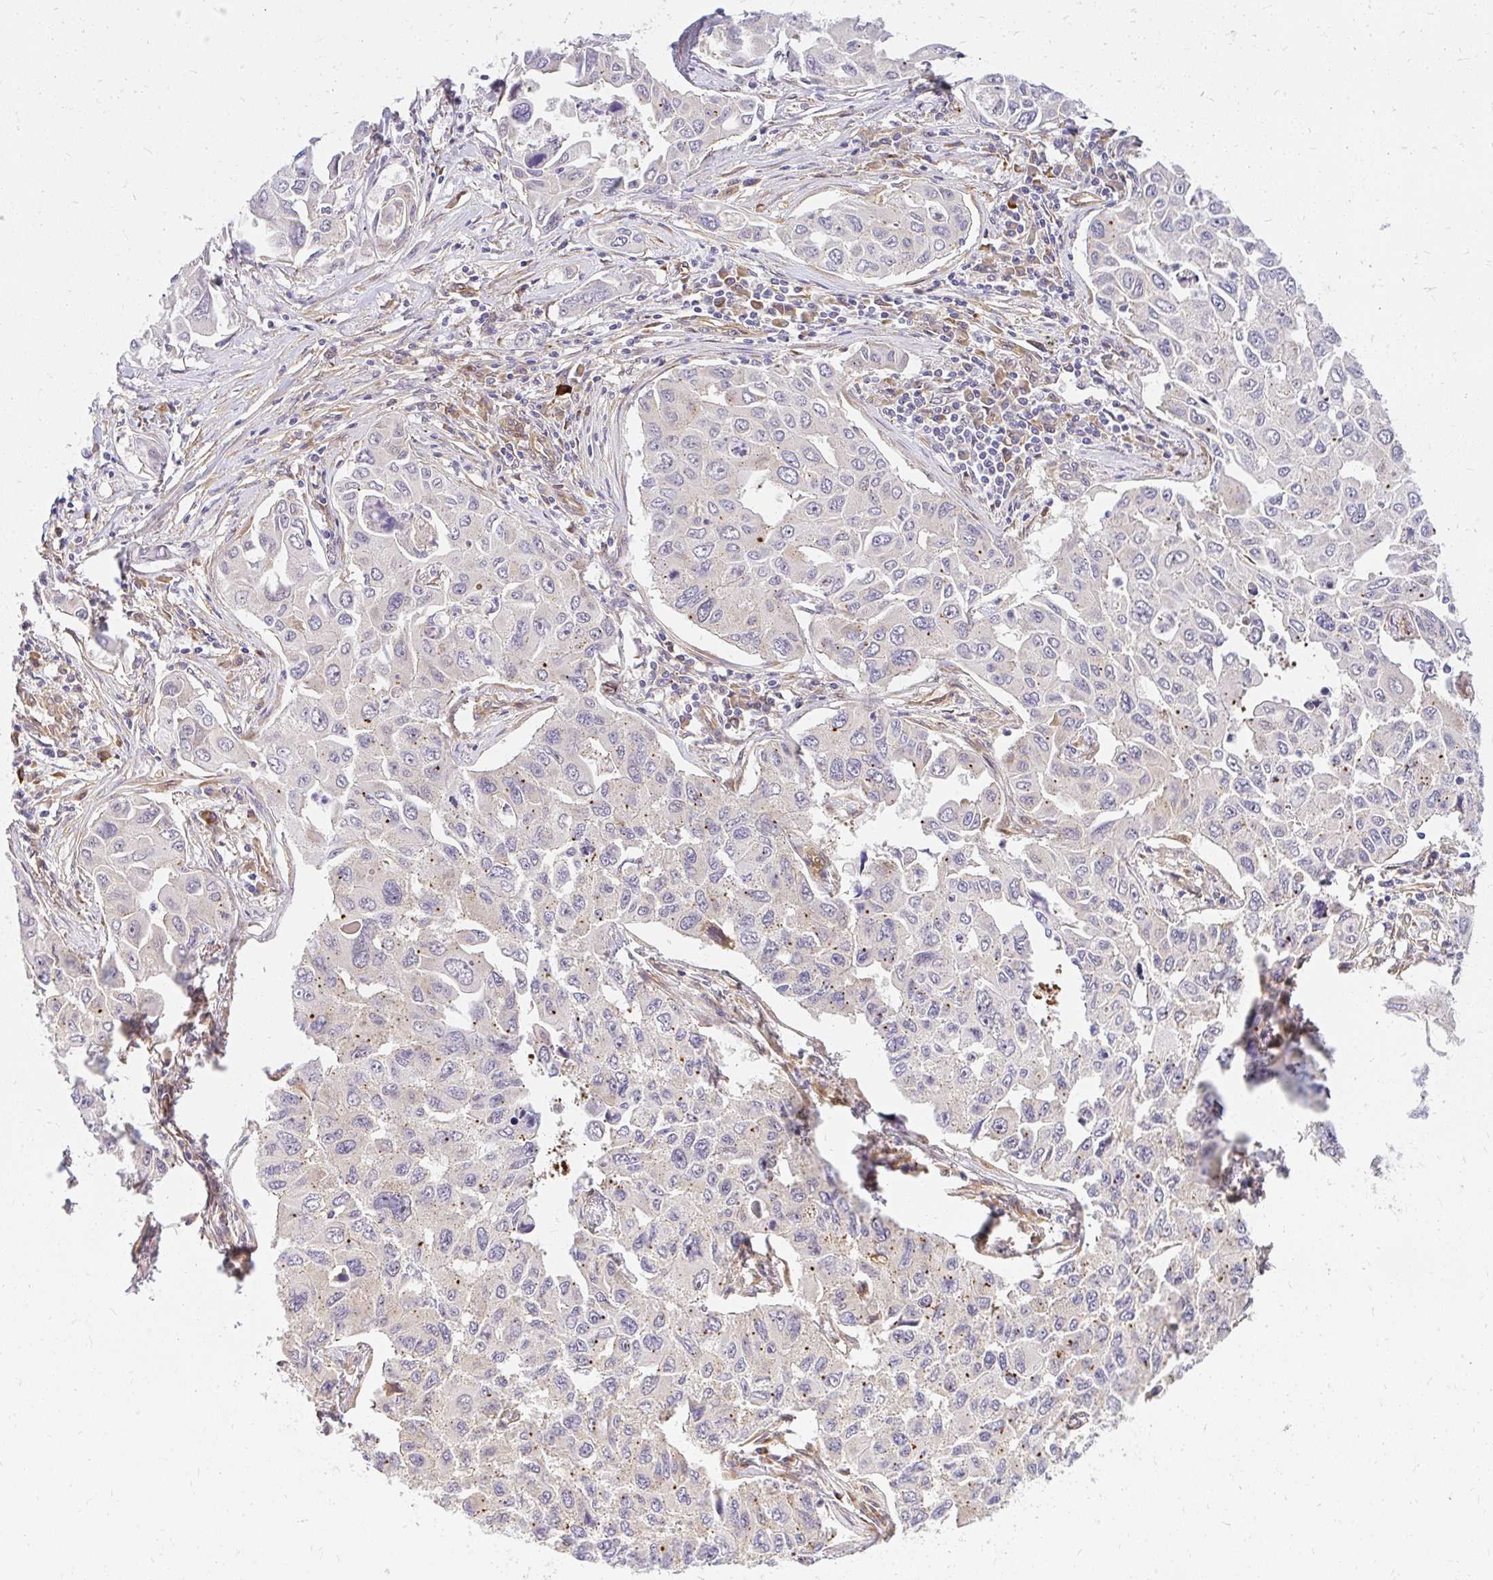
{"staining": {"intensity": "weak", "quantity": "<25%", "location": "cytoplasmic/membranous"}, "tissue": "lung cancer", "cell_type": "Tumor cells", "image_type": "cancer", "snomed": [{"axis": "morphology", "description": "Adenocarcinoma, NOS"}, {"axis": "topography", "description": "Lung"}], "caption": "This is an immunohistochemistry (IHC) micrograph of adenocarcinoma (lung). There is no expression in tumor cells.", "gene": "RSKR", "patient": {"sex": "male", "age": 64}}